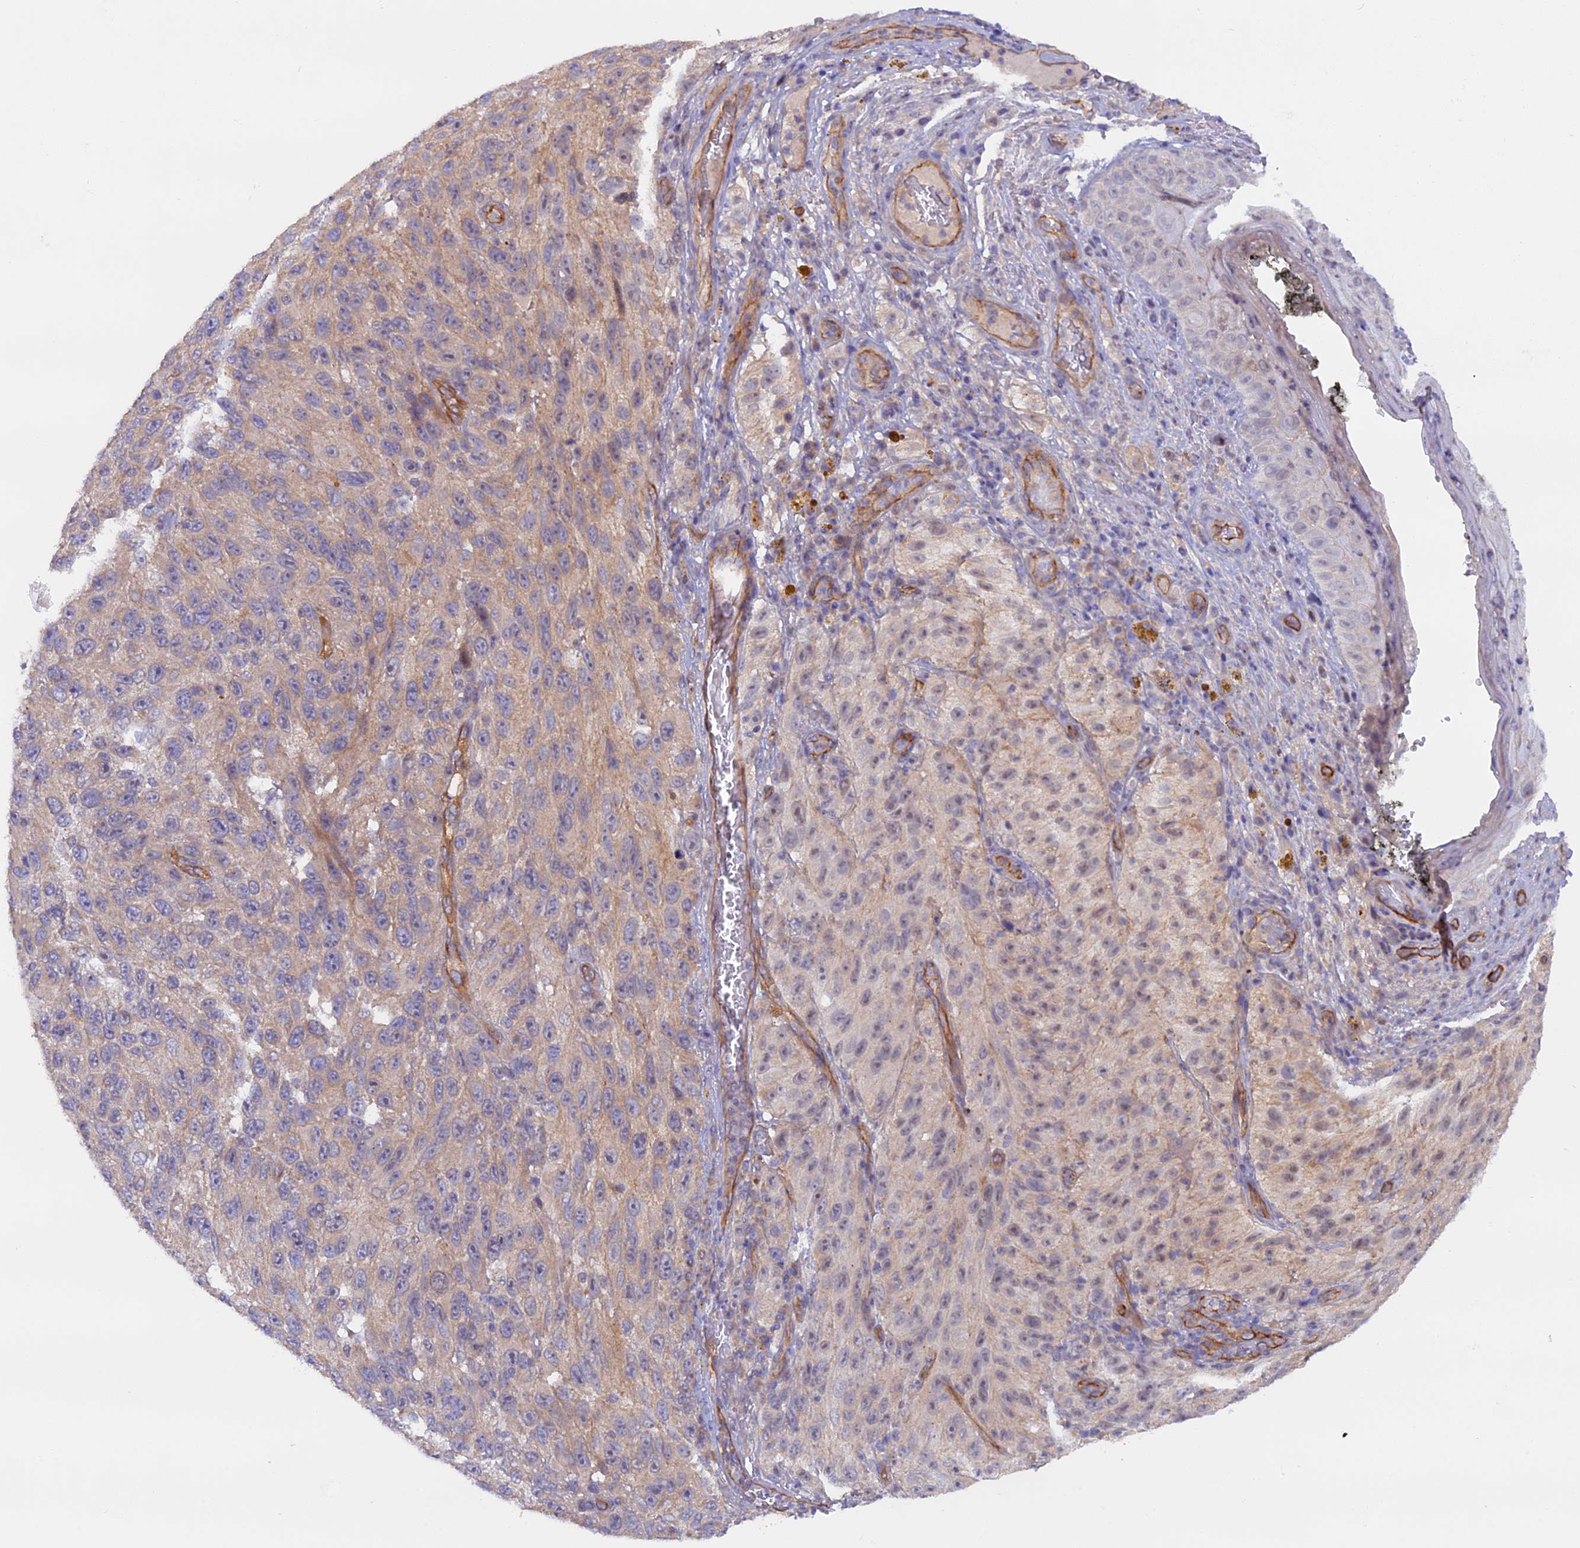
{"staining": {"intensity": "weak", "quantity": "25%-75%", "location": "cytoplasmic/membranous"}, "tissue": "melanoma", "cell_type": "Tumor cells", "image_type": "cancer", "snomed": [{"axis": "morphology", "description": "Malignant melanoma, NOS"}, {"axis": "topography", "description": "Skin"}], "caption": "Weak cytoplasmic/membranous staining is identified in approximately 25%-75% of tumor cells in melanoma.", "gene": "DUS3L", "patient": {"sex": "female", "age": 96}}